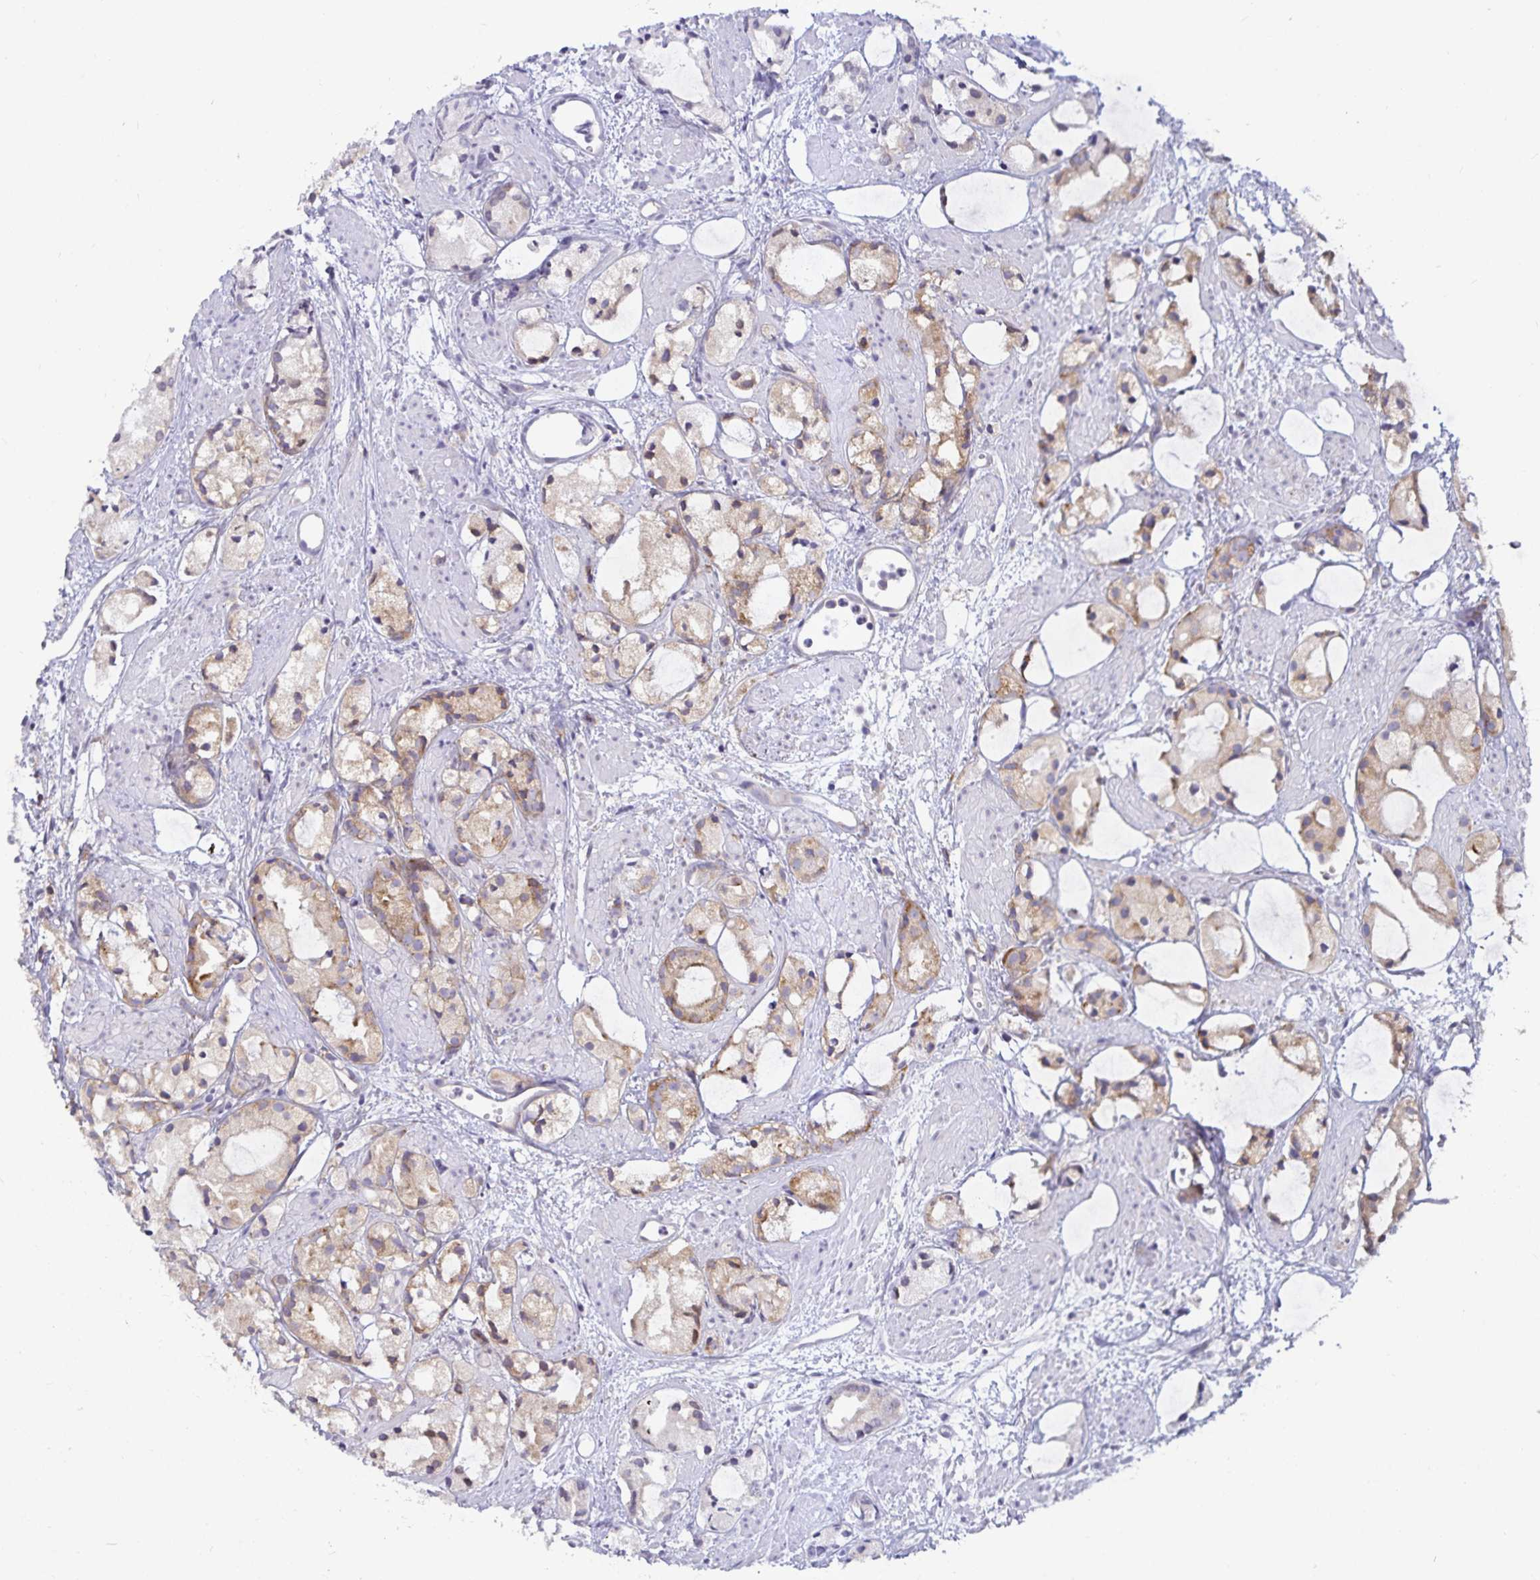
{"staining": {"intensity": "weak", "quantity": ">75%", "location": "cytoplasmic/membranous"}, "tissue": "prostate cancer", "cell_type": "Tumor cells", "image_type": "cancer", "snomed": [{"axis": "morphology", "description": "Adenocarcinoma, High grade"}, {"axis": "topography", "description": "Prostate"}], "caption": "Immunohistochemical staining of high-grade adenocarcinoma (prostate) demonstrates low levels of weak cytoplasmic/membranous protein positivity in approximately >75% of tumor cells.", "gene": "FAM120A", "patient": {"sex": "male", "age": 85}}